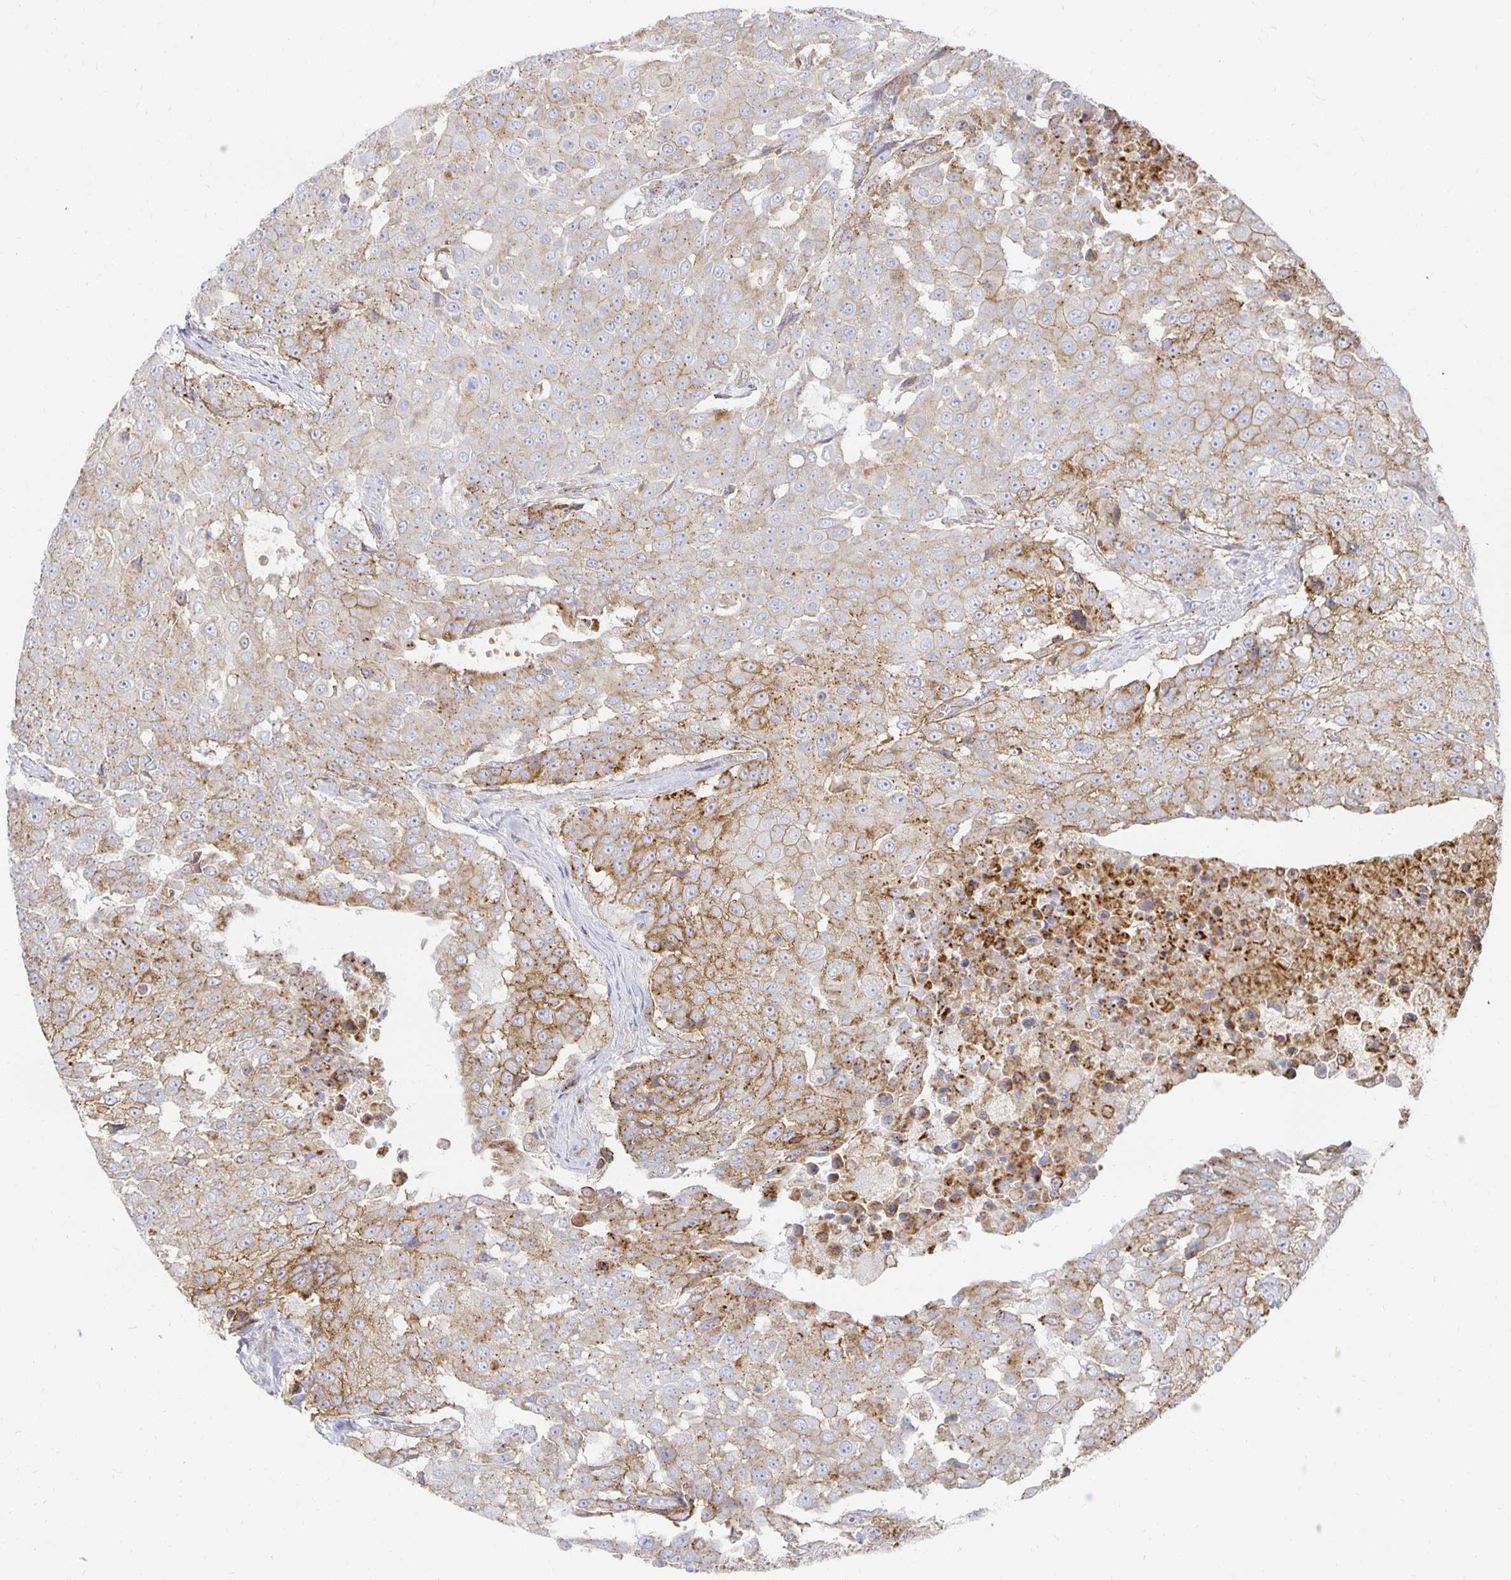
{"staining": {"intensity": "moderate", "quantity": "25%-75%", "location": "cytoplasmic/membranous"}, "tissue": "urothelial cancer", "cell_type": "Tumor cells", "image_type": "cancer", "snomed": [{"axis": "morphology", "description": "Urothelial carcinoma, High grade"}, {"axis": "topography", "description": "Urinary bladder"}], "caption": "A brown stain labels moderate cytoplasmic/membranous staining of a protein in high-grade urothelial carcinoma tumor cells.", "gene": "TAAR1", "patient": {"sex": "female", "age": 63}}